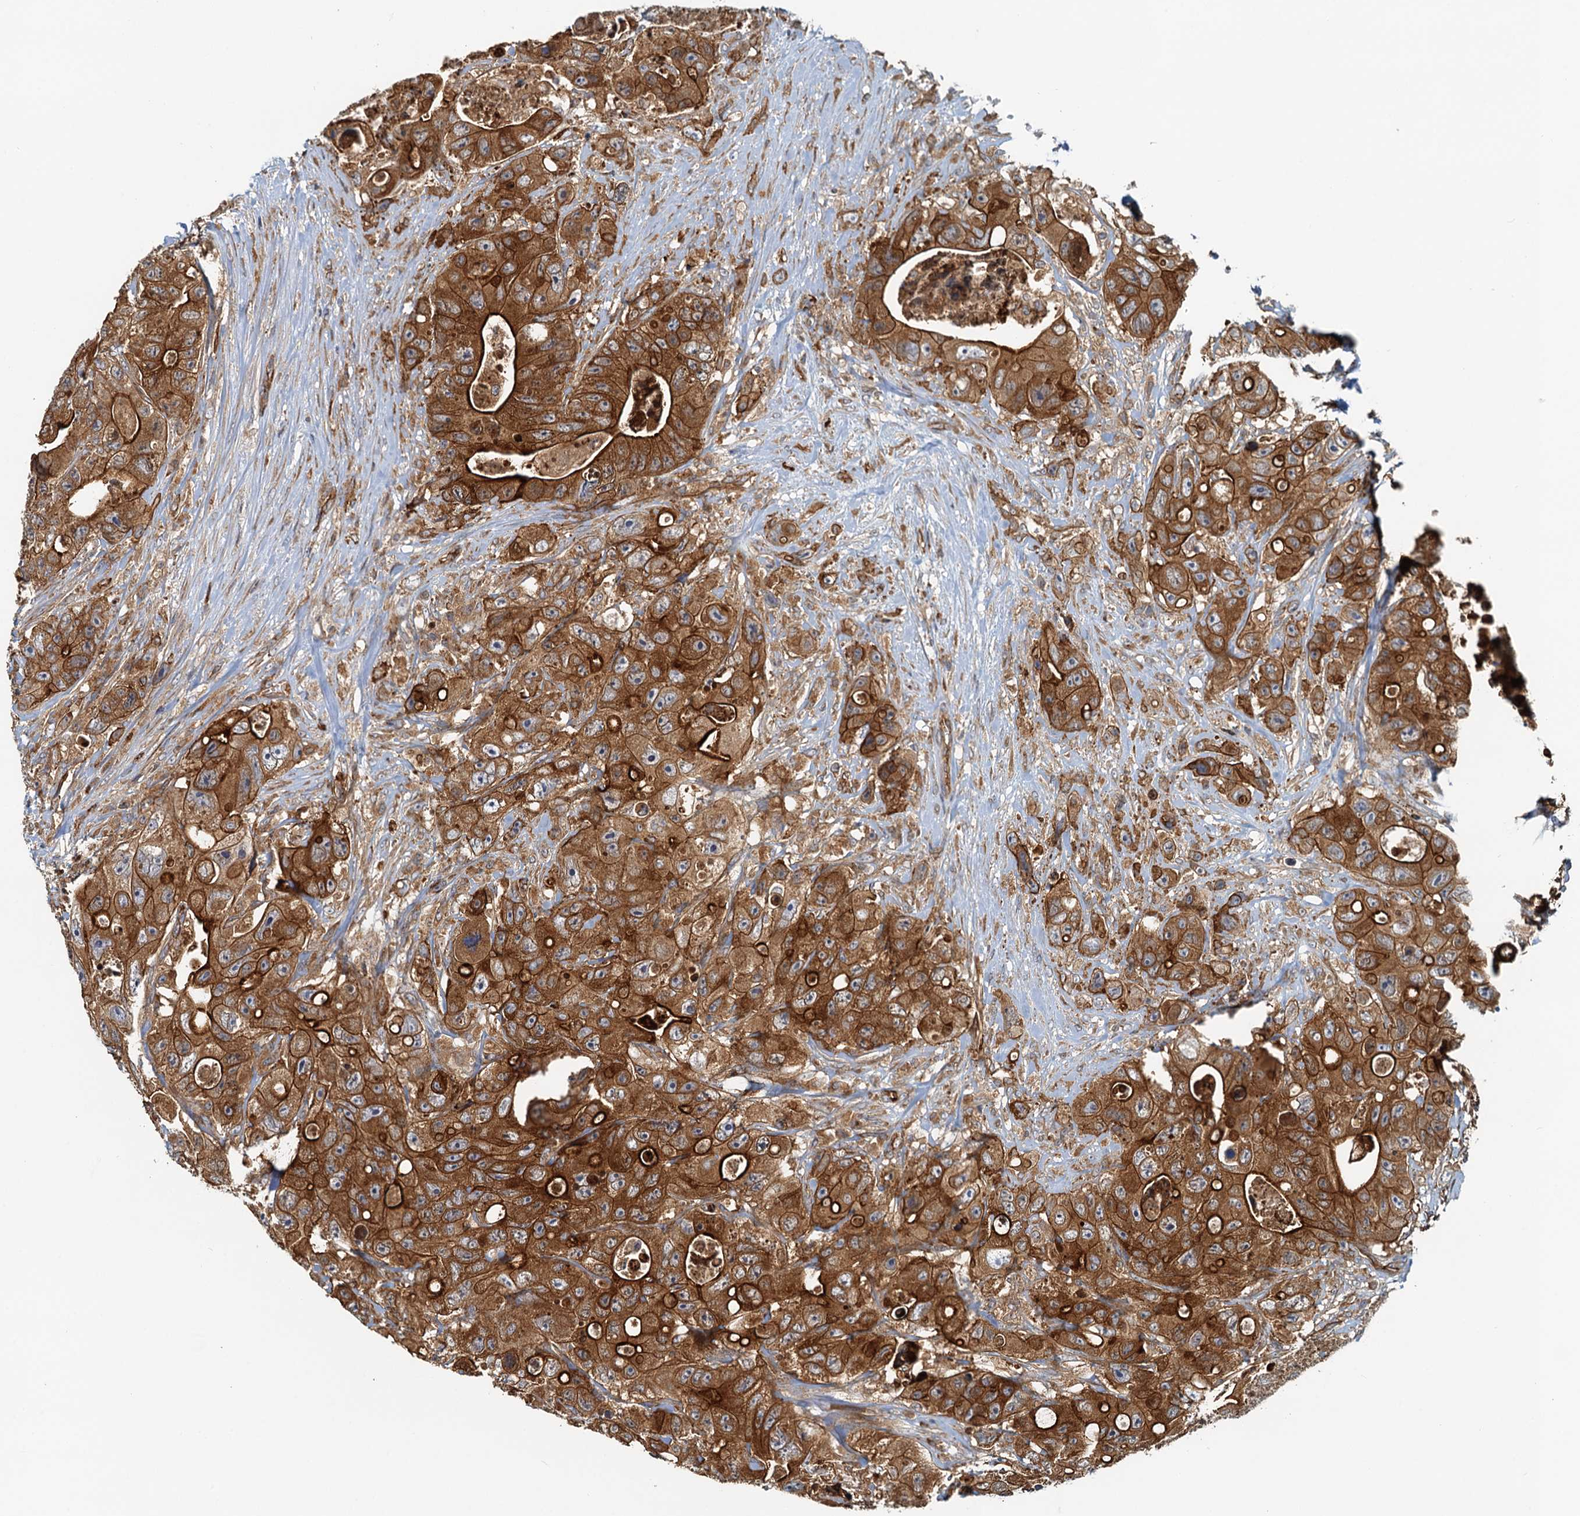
{"staining": {"intensity": "strong", "quantity": ">75%", "location": "cytoplasmic/membranous"}, "tissue": "colorectal cancer", "cell_type": "Tumor cells", "image_type": "cancer", "snomed": [{"axis": "morphology", "description": "Adenocarcinoma, NOS"}, {"axis": "topography", "description": "Colon"}], "caption": "DAB immunohistochemical staining of adenocarcinoma (colorectal) reveals strong cytoplasmic/membranous protein positivity in about >75% of tumor cells.", "gene": "NIPAL3", "patient": {"sex": "female", "age": 46}}